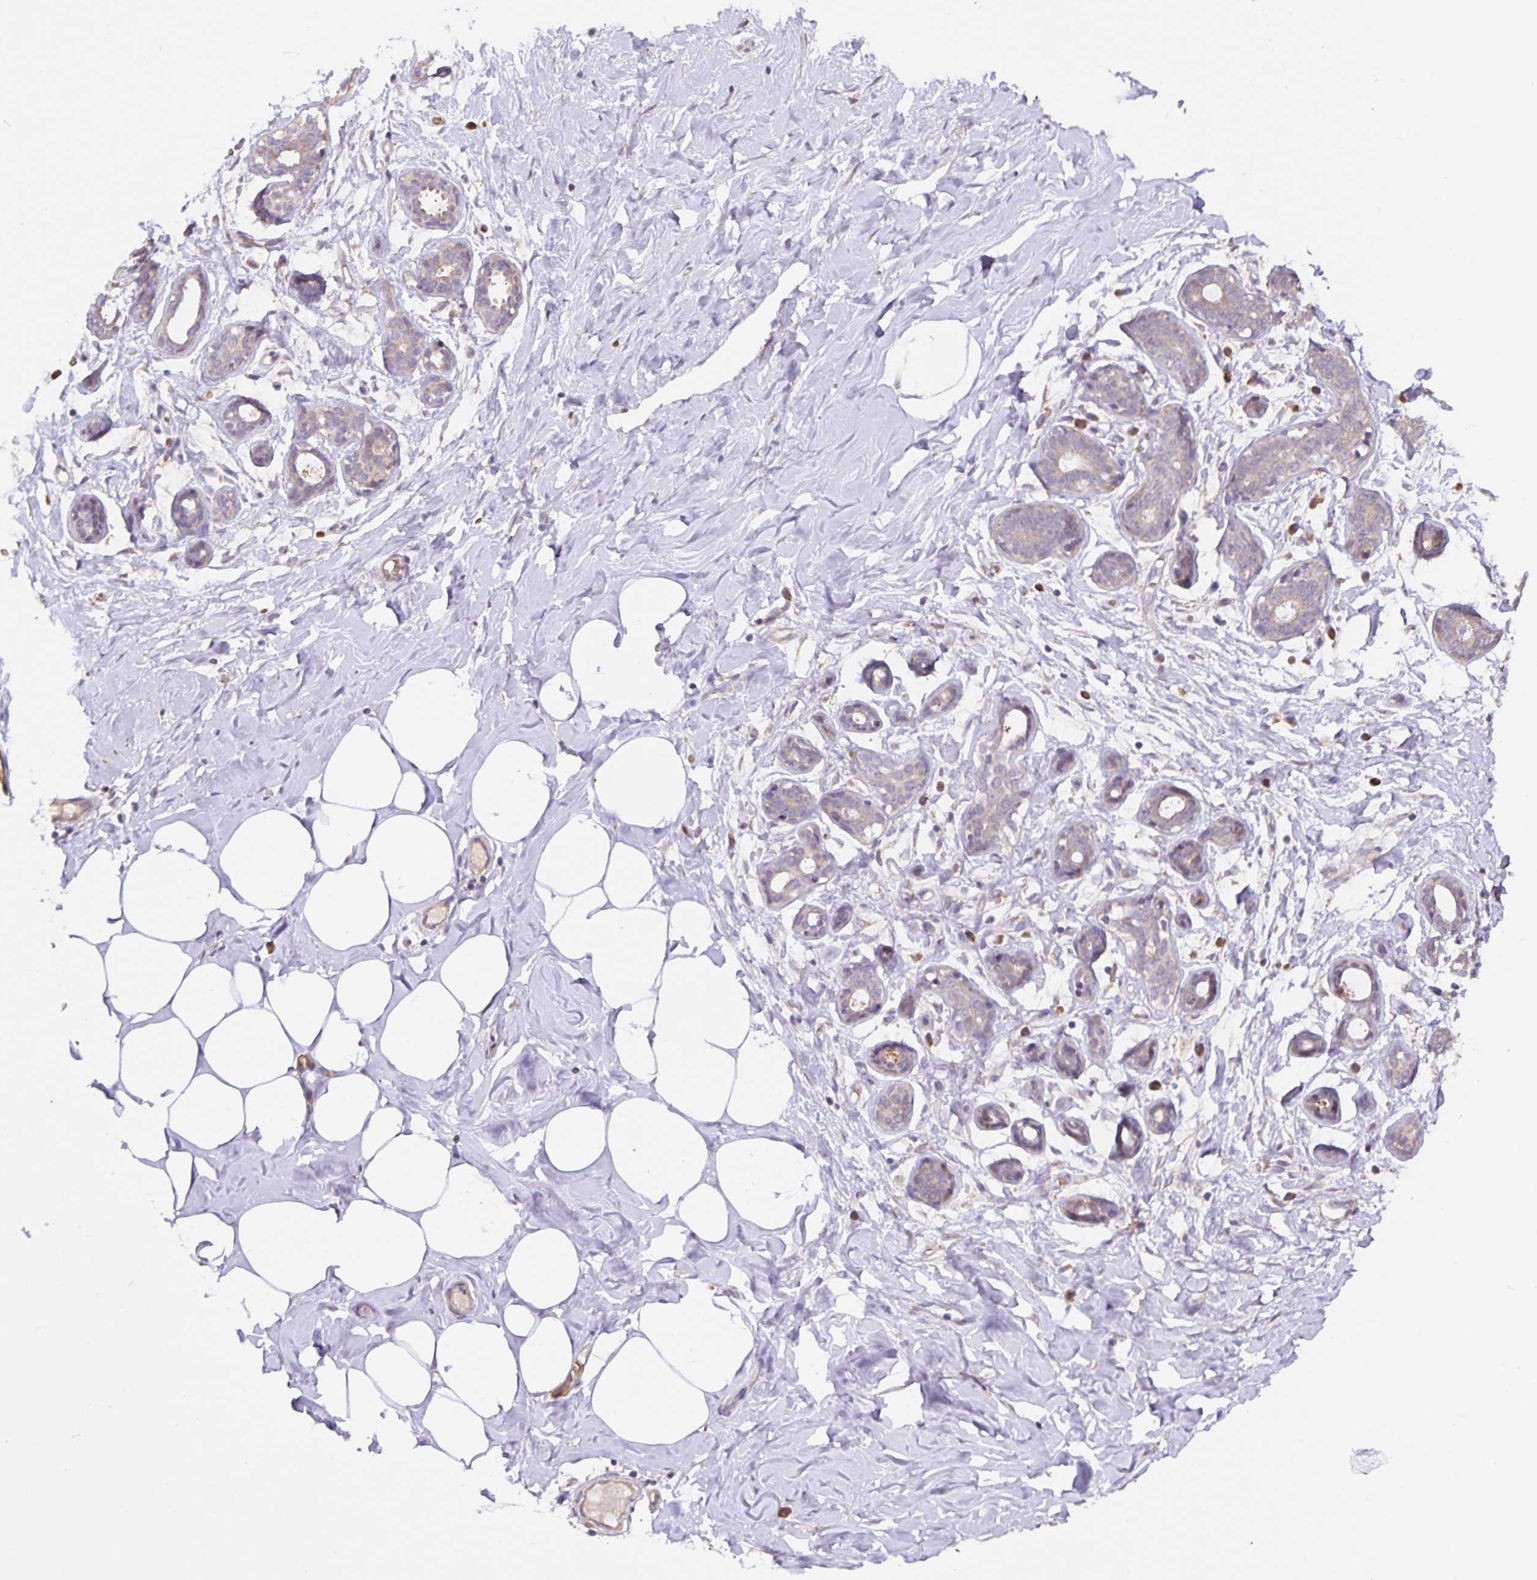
{"staining": {"intensity": "negative", "quantity": "none", "location": "none"}, "tissue": "breast", "cell_type": "Adipocytes", "image_type": "normal", "snomed": [{"axis": "morphology", "description": "Normal tissue, NOS"}, {"axis": "topography", "description": "Breast"}], "caption": "An immunohistochemistry (IHC) histopathology image of benign breast is shown. There is no staining in adipocytes of breast. (DAB (3,3'-diaminobenzidine) immunohistochemistry with hematoxylin counter stain).", "gene": "TMEM71", "patient": {"sex": "female", "age": 27}}